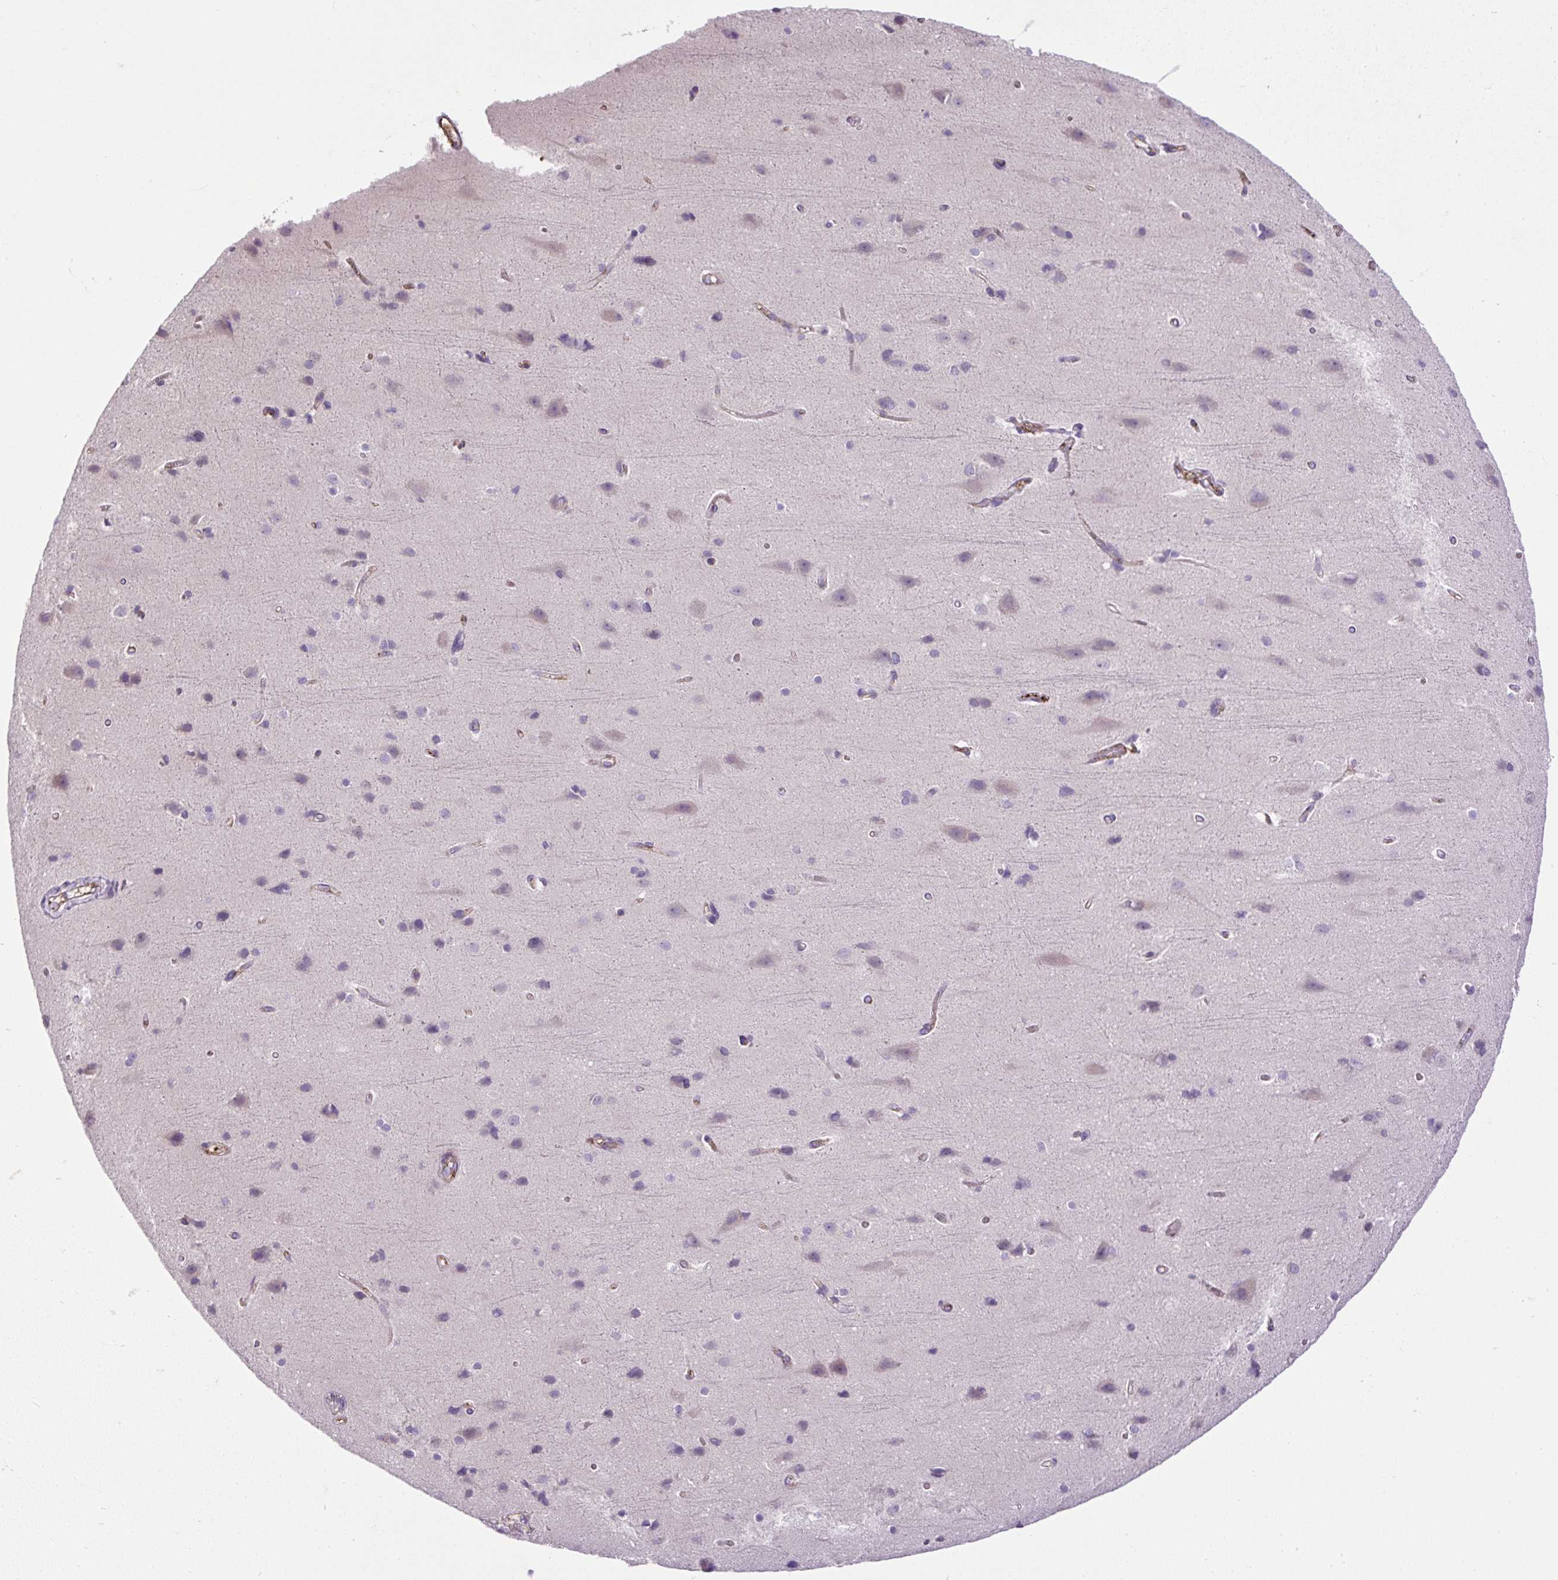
{"staining": {"intensity": "moderate", "quantity": "25%-75%", "location": "cytoplasmic/membranous"}, "tissue": "cerebral cortex", "cell_type": "Endothelial cells", "image_type": "normal", "snomed": [{"axis": "morphology", "description": "Normal tissue, NOS"}, {"axis": "topography", "description": "Cerebral cortex"}], "caption": "Protein expression analysis of unremarkable human cerebral cortex reveals moderate cytoplasmic/membranous staining in about 25%-75% of endothelial cells.", "gene": "LEFTY1", "patient": {"sex": "male", "age": 37}}